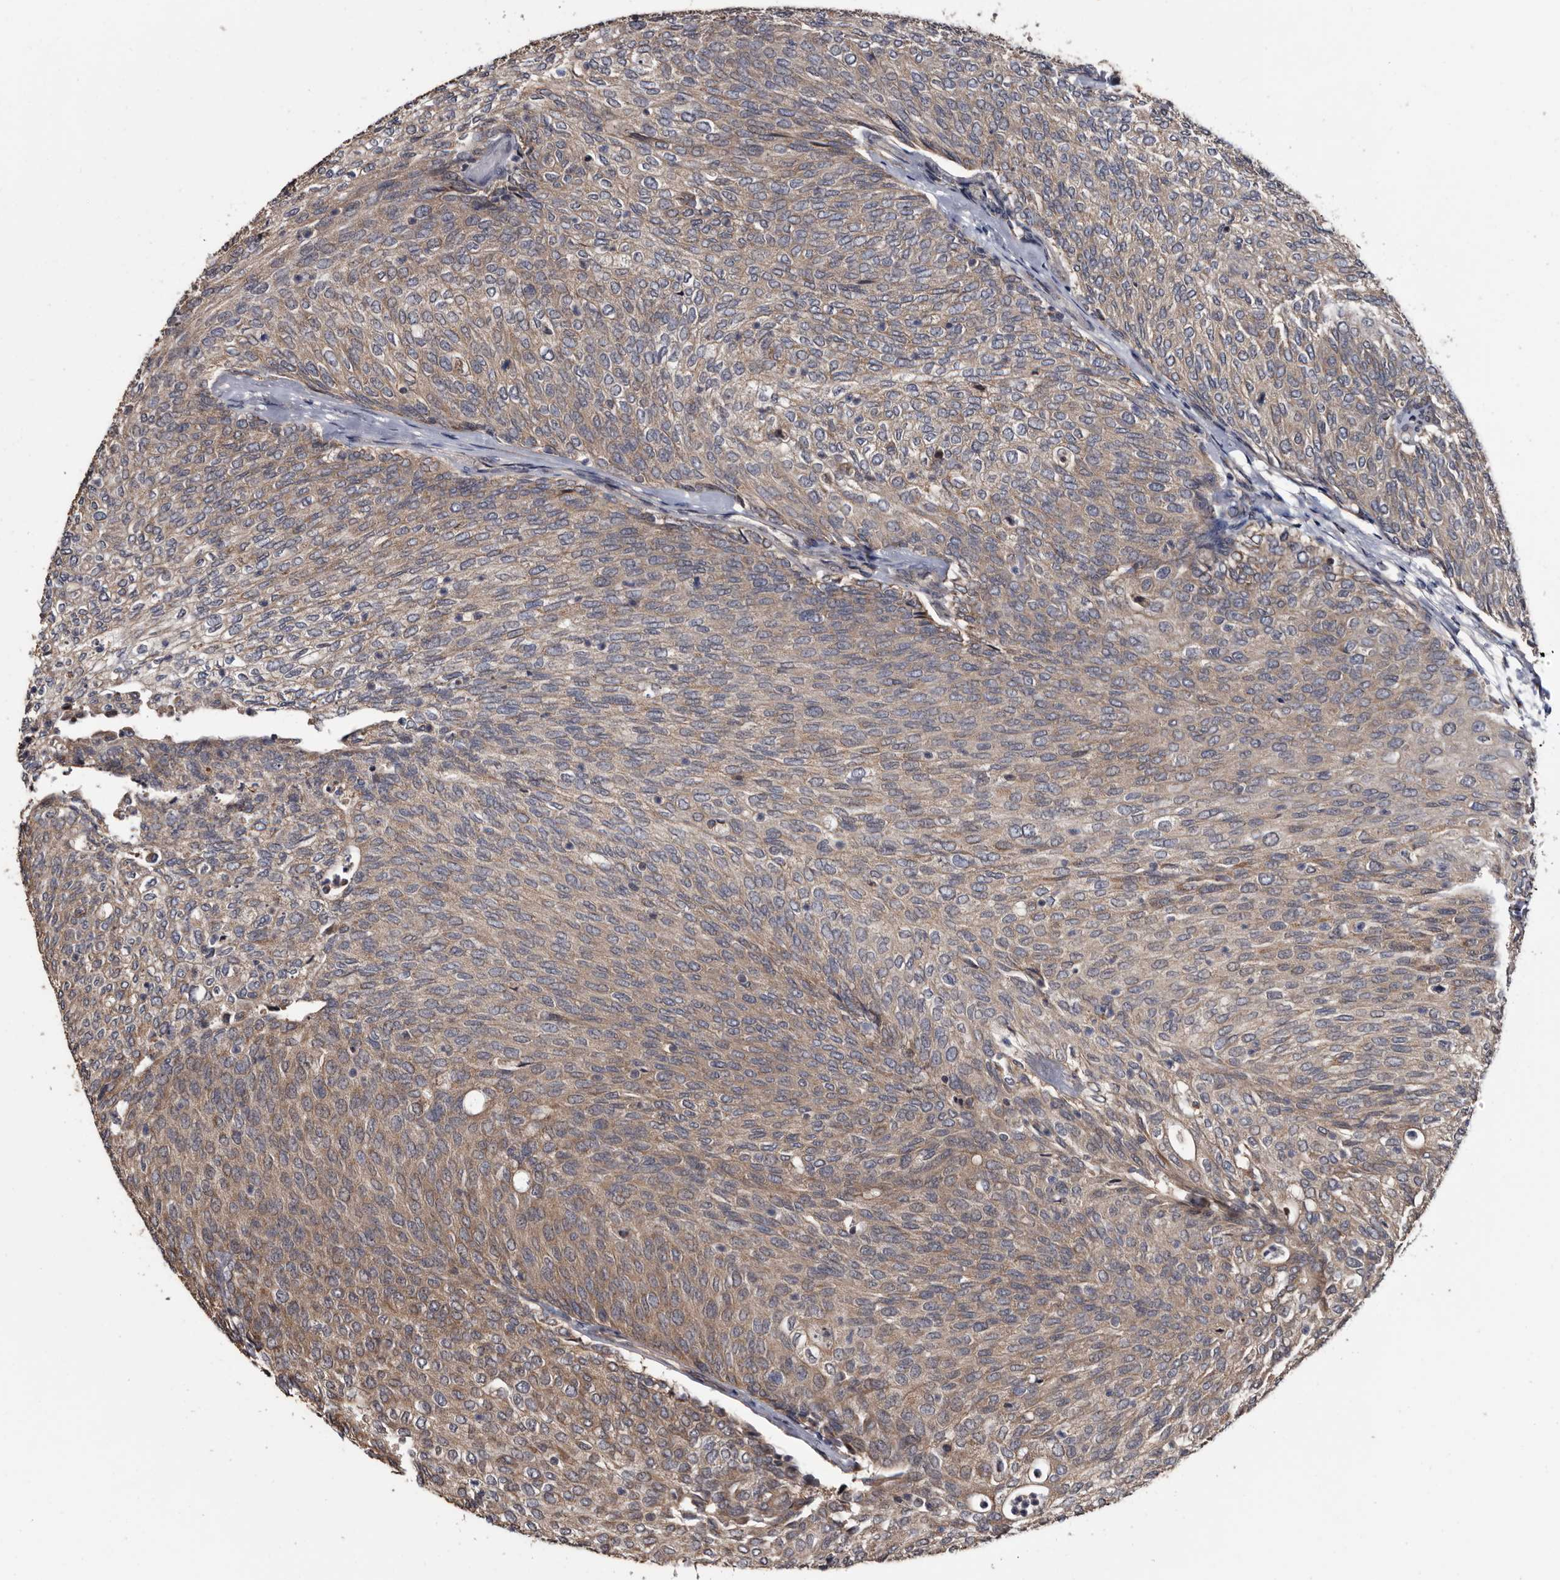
{"staining": {"intensity": "moderate", "quantity": ">75%", "location": "cytoplasmic/membranous"}, "tissue": "urothelial cancer", "cell_type": "Tumor cells", "image_type": "cancer", "snomed": [{"axis": "morphology", "description": "Urothelial carcinoma, Low grade"}, {"axis": "topography", "description": "Urinary bladder"}], "caption": "Immunohistochemical staining of human low-grade urothelial carcinoma shows medium levels of moderate cytoplasmic/membranous staining in about >75% of tumor cells. (brown staining indicates protein expression, while blue staining denotes nuclei).", "gene": "TTI2", "patient": {"sex": "female", "age": 79}}